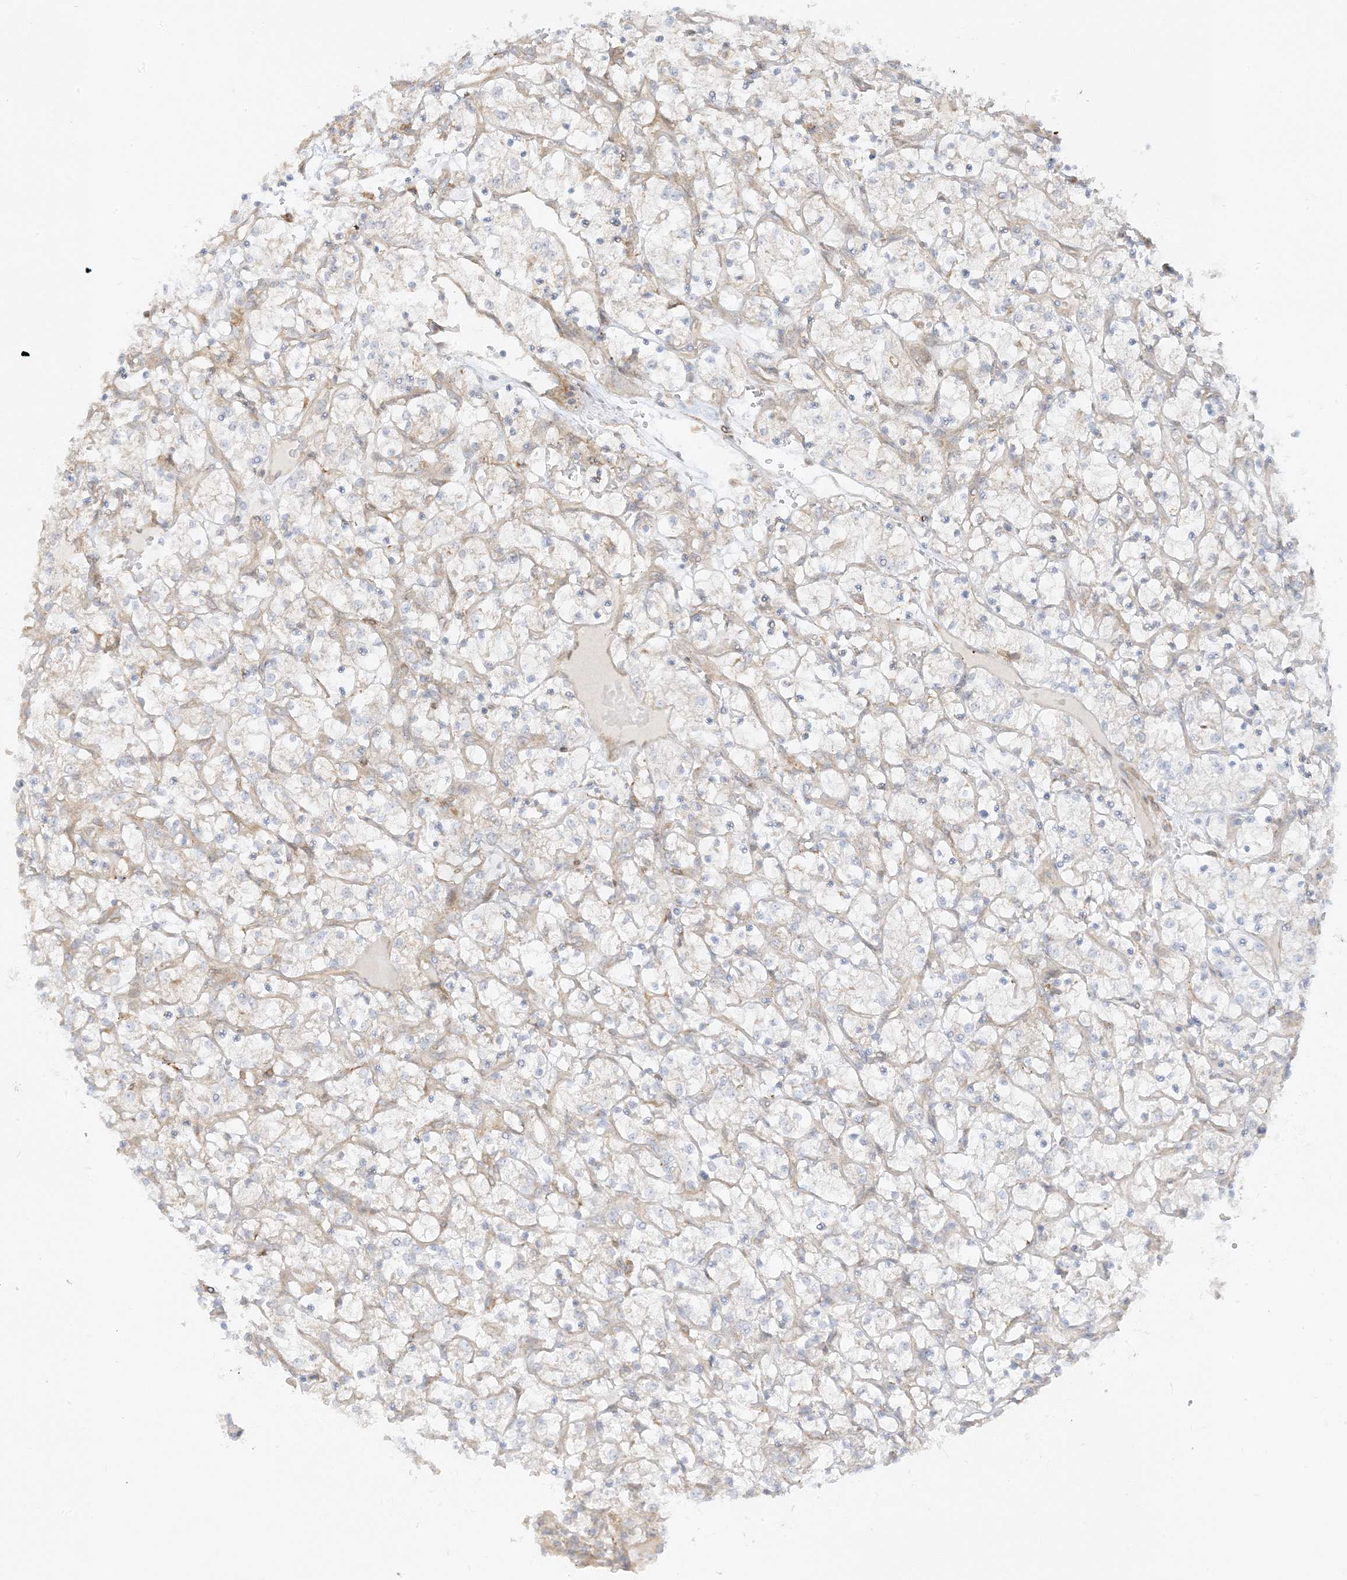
{"staining": {"intensity": "negative", "quantity": "none", "location": "none"}, "tissue": "renal cancer", "cell_type": "Tumor cells", "image_type": "cancer", "snomed": [{"axis": "morphology", "description": "Adenocarcinoma, NOS"}, {"axis": "topography", "description": "Kidney"}], "caption": "High power microscopy micrograph of an immunohistochemistry (IHC) histopathology image of renal adenocarcinoma, revealing no significant staining in tumor cells.", "gene": "SCARF2", "patient": {"sex": "female", "age": 69}}